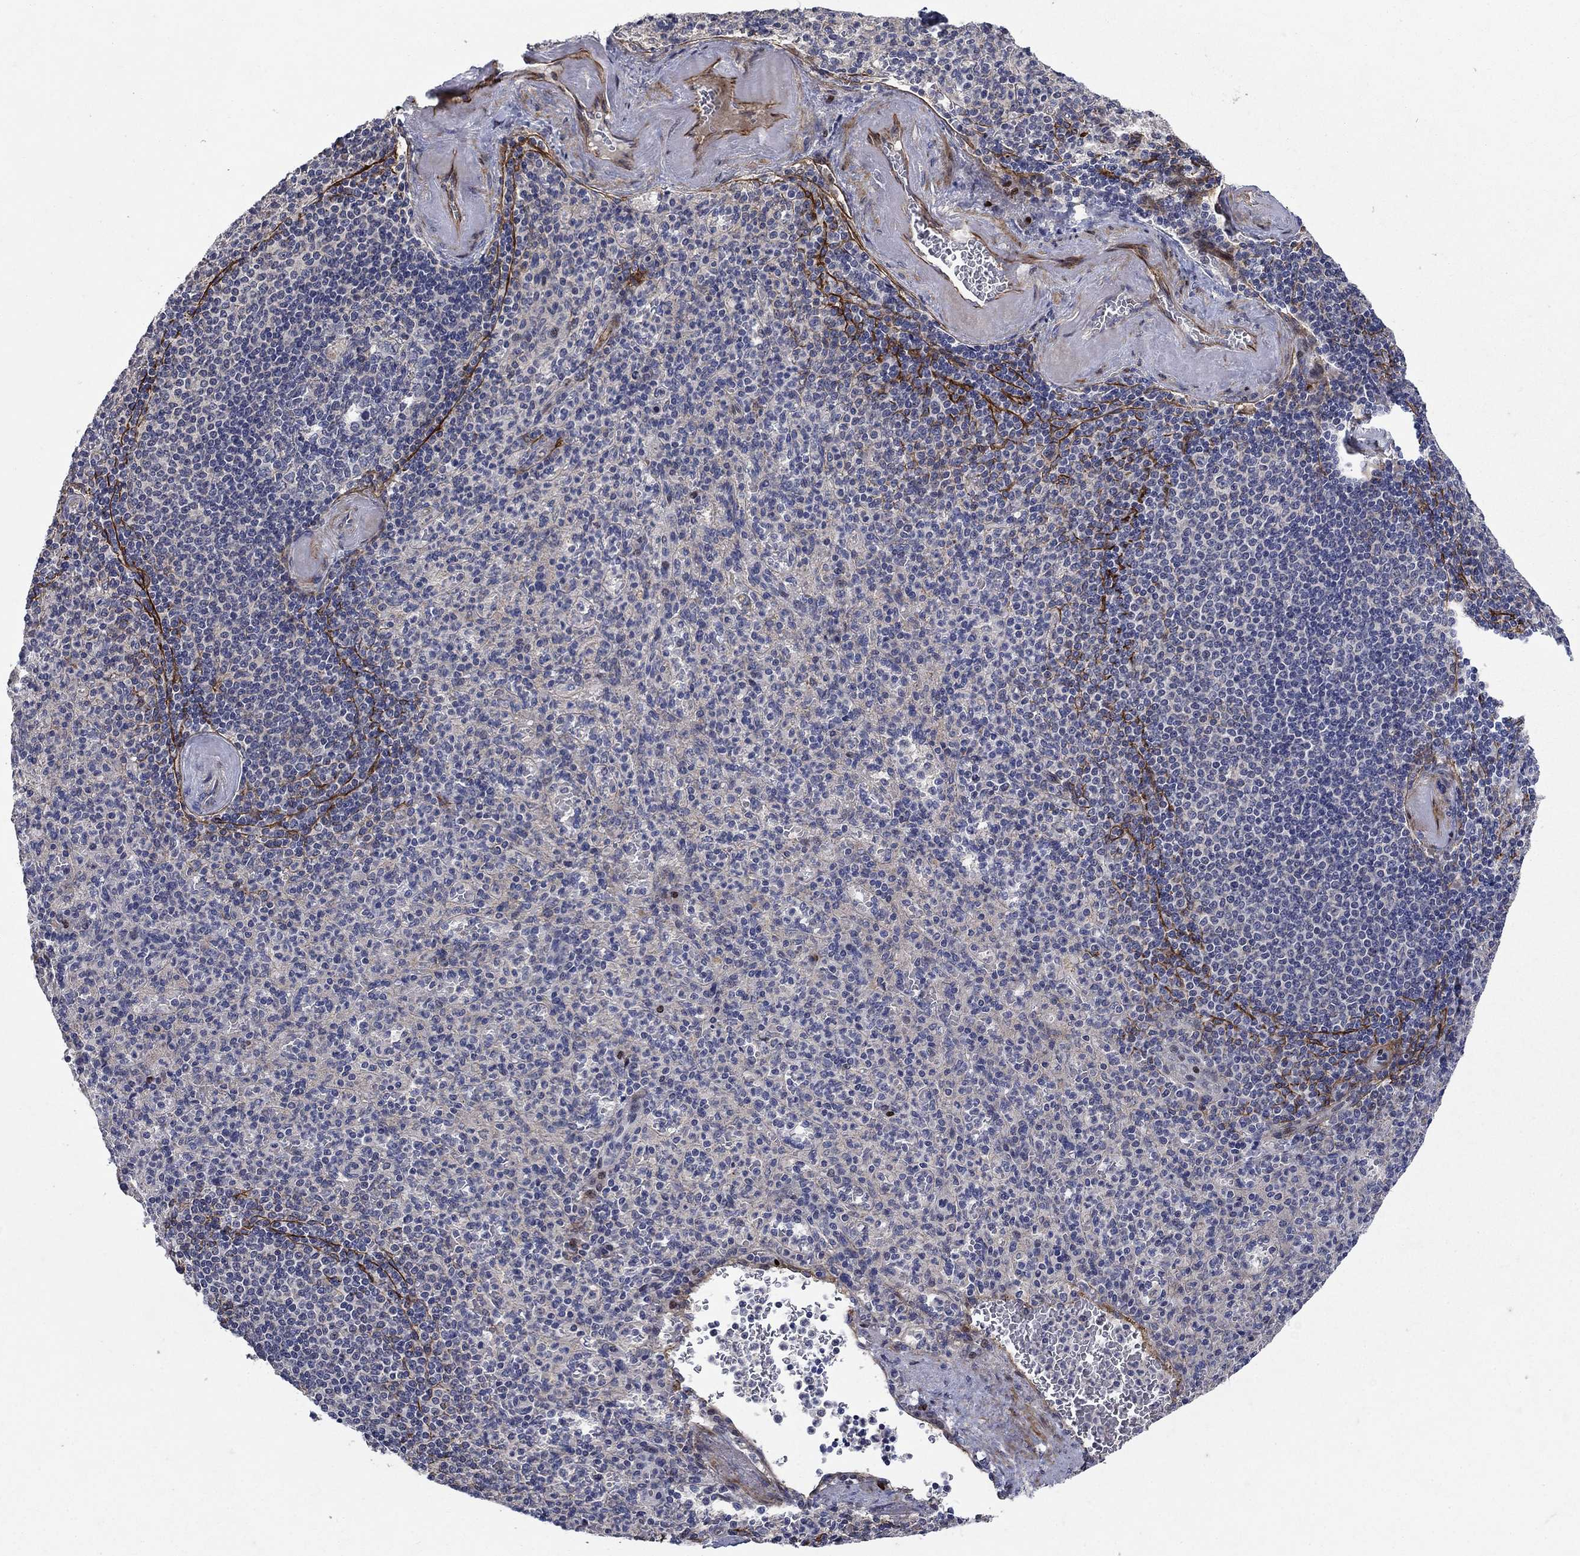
{"staining": {"intensity": "negative", "quantity": "none", "location": "none"}, "tissue": "spleen", "cell_type": "Cells in red pulp", "image_type": "normal", "snomed": [{"axis": "morphology", "description": "Normal tissue, NOS"}, {"axis": "topography", "description": "Spleen"}], "caption": "The histopathology image reveals no significant expression in cells in red pulp of spleen.", "gene": "SLC7A1", "patient": {"sex": "female", "age": 74}}